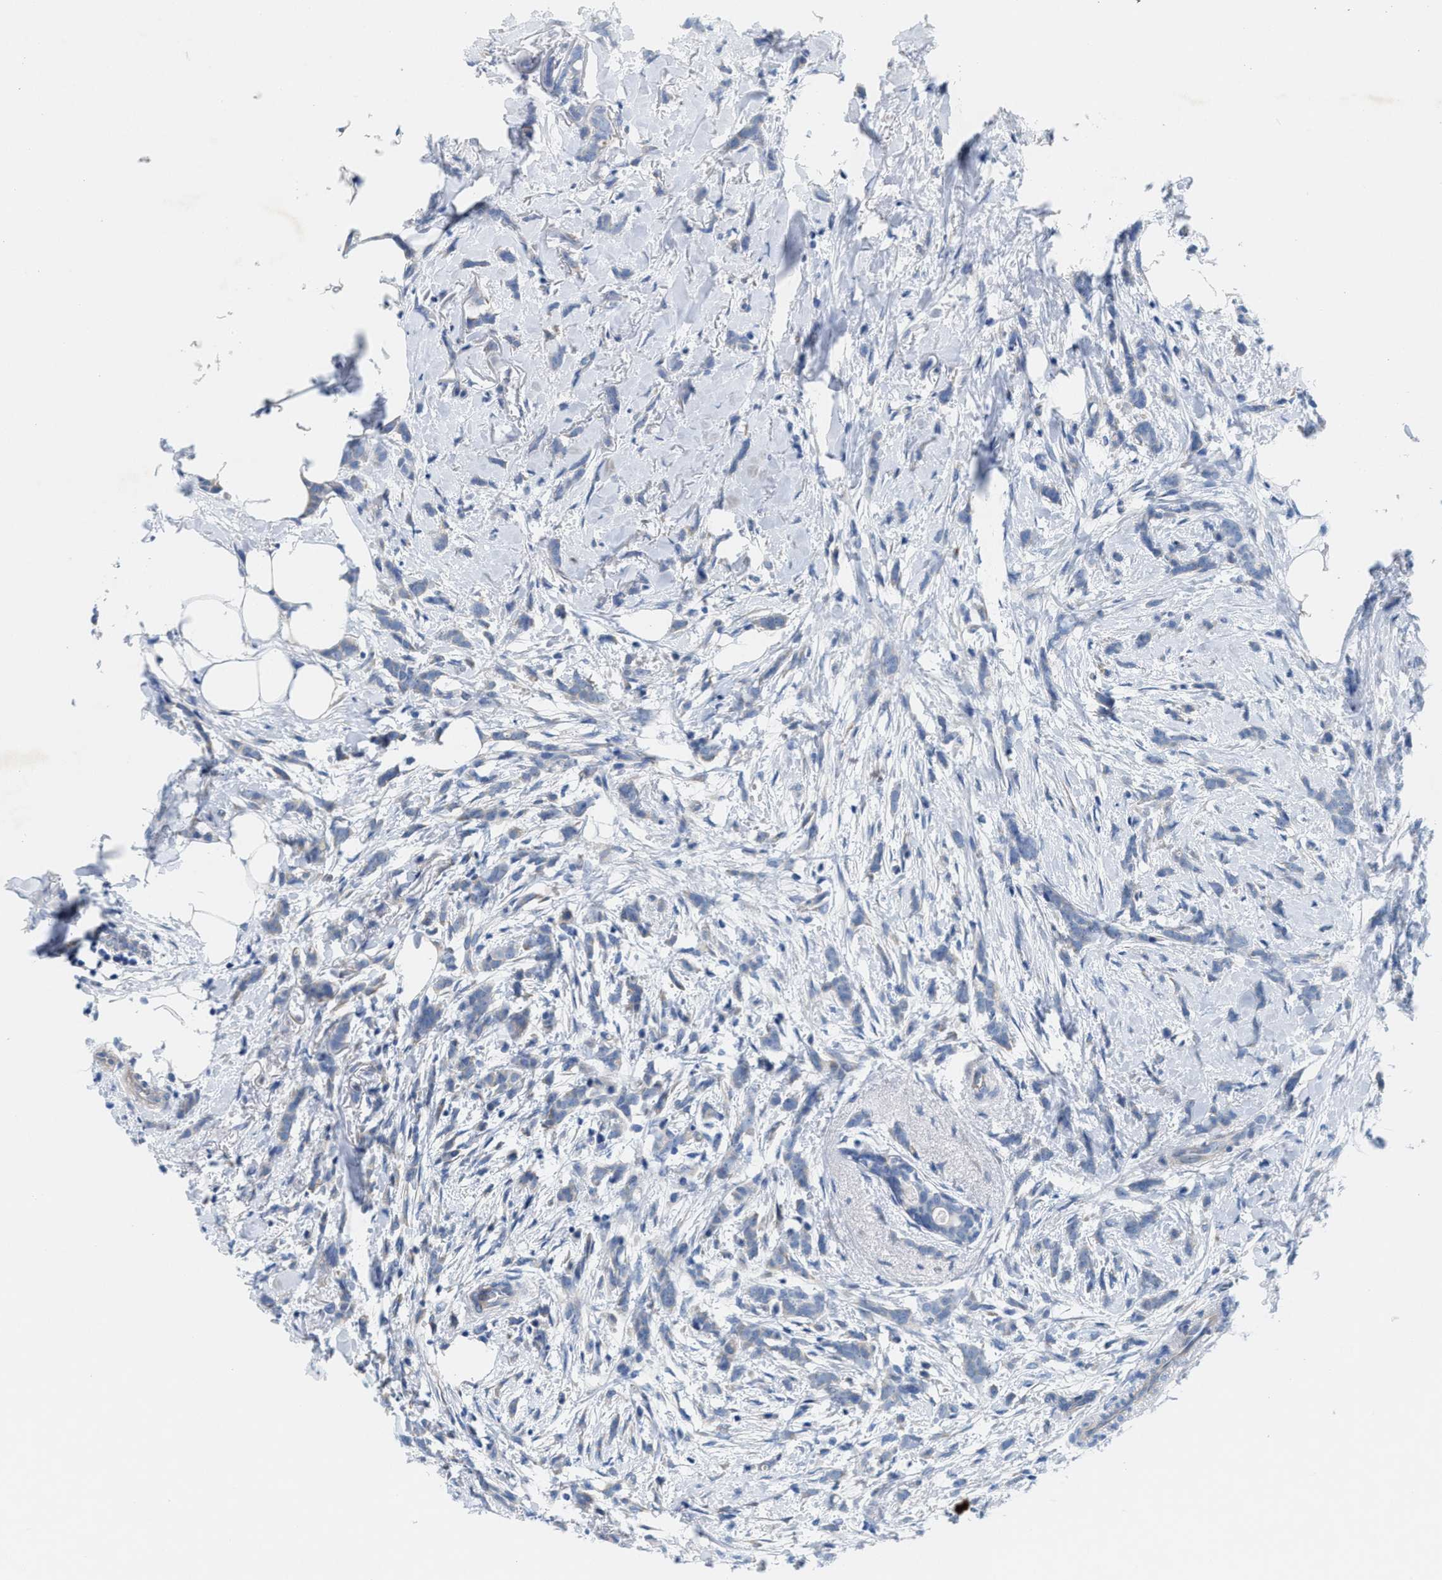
{"staining": {"intensity": "negative", "quantity": "none", "location": "none"}, "tissue": "breast cancer", "cell_type": "Tumor cells", "image_type": "cancer", "snomed": [{"axis": "morphology", "description": "Lobular carcinoma, in situ"}, {"axis": "morphology", "description": "Lobular carcinoma"}, {"axis": "topography", "description": "Breast"}], "caption": "This is a image of immunohistochemistry (IHC) staining of breast lobular carcinoma in situ, which shows no positivity in tumor cells.", "gene": "CPA2", "patient": {"sex": "female", "age": 41}}